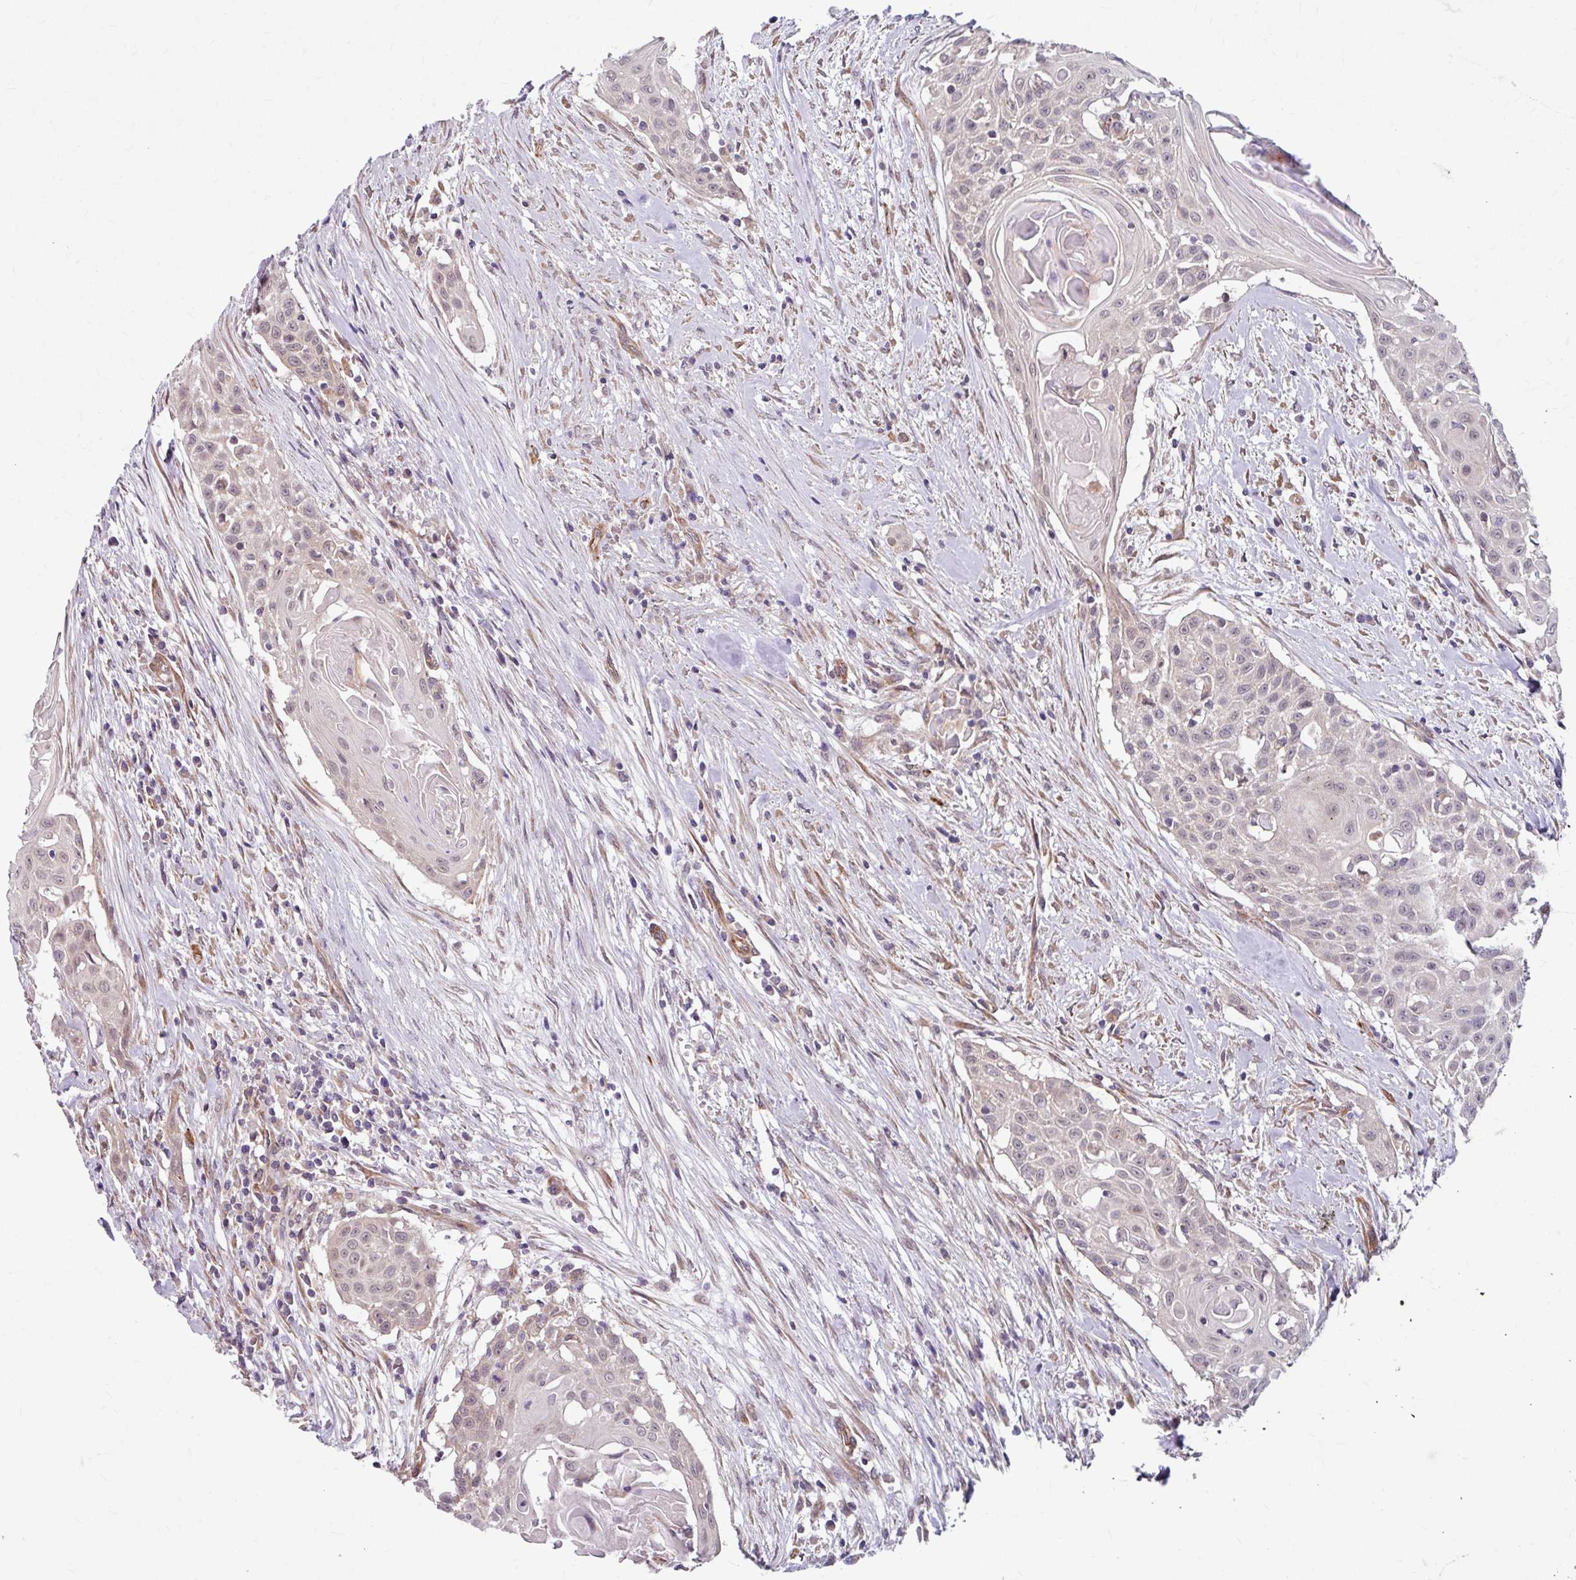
{"staining": {"intensity": "weak", "quantity": "<25%", "location": "cytoplasmic/membranous"}, "tissue": "head and neck cancer", "cell_type": "Tumor cells", "image_type": "cancer", "snomed": [{"axis": "morphology", "description": "Squamous cell carcinoma, NOS"}, {"axis": "topography", "description": "Lymph node"}, {"axis": "topography", "description": "Salivary gland"}, {"axis": "topography", "description": "Head-Neck"}], "caption": "High magnification brightfield microscopy of head and neck cancer (squamous cell carcinoma) stained with DAB (3,3'-diaminobenzidine) (brown) and counterstained with hematoxylin (blue): tumor cells show no significant positivity.", "gene": "DAAM2", "patient": {"sex": "female", "age": 74}}